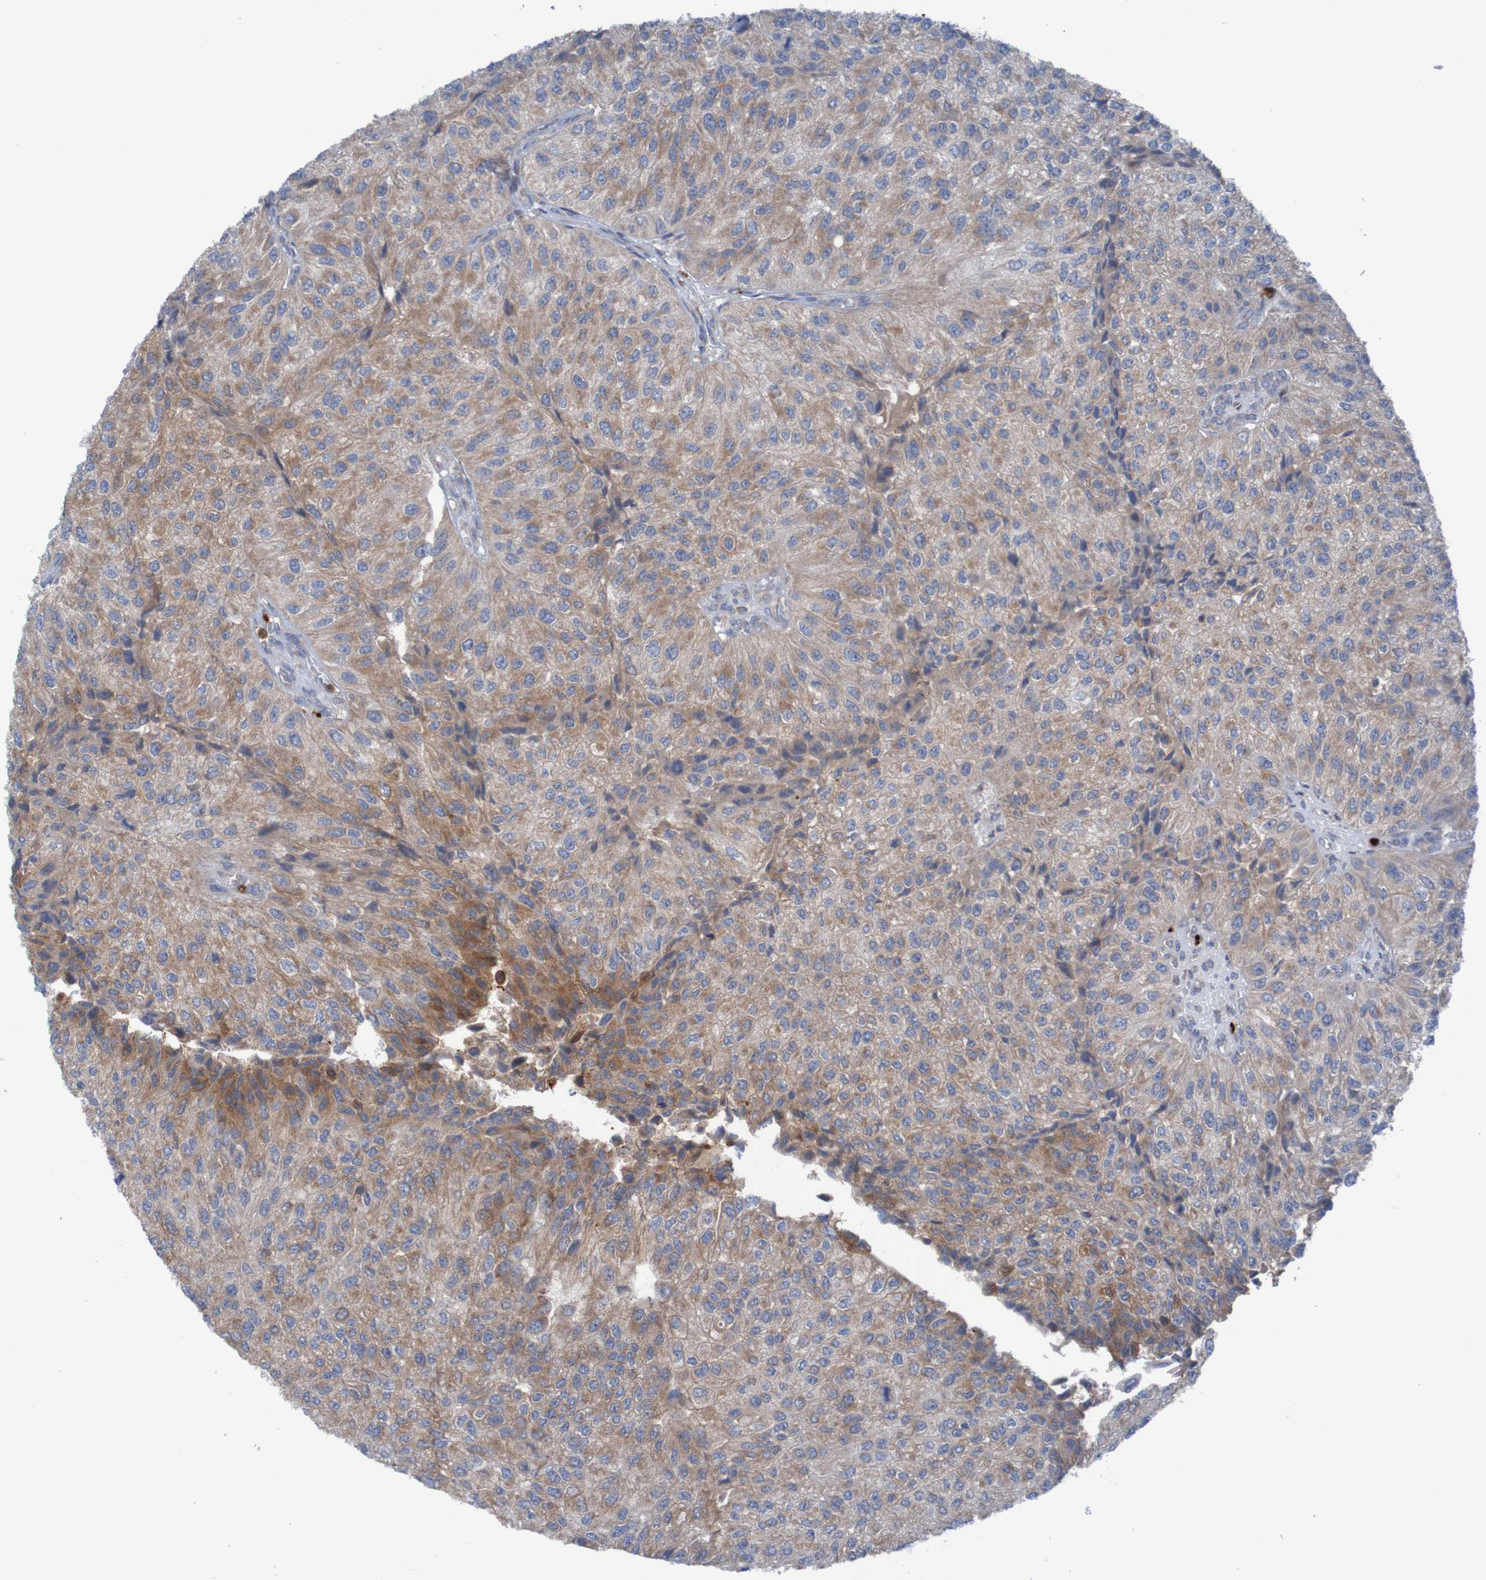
{"staining": {"intensity": "weak", "quantity": ">75%", "location": "cytoplasmic/membranous"}, "tissue": "urothelial cancer", "cell_type": "Tumor cells", "image_type": "cancer", "snomed": [{"axis": "morphology", "description": "Urothelial carcinoma, High grade"}, {"axis": "topography", "description": "Kidney"}, {"axis": "topography", "description": "Urinary bladder"}], "caption": "Immunohistochemical staining of urothelial carcinoma (high-grade) displays weak cytoplasmic/membranous protein positivity in approximately >75% of tumor cells.", "gene": "PARP4", "patient": {"sex": "male", "age": 77}}